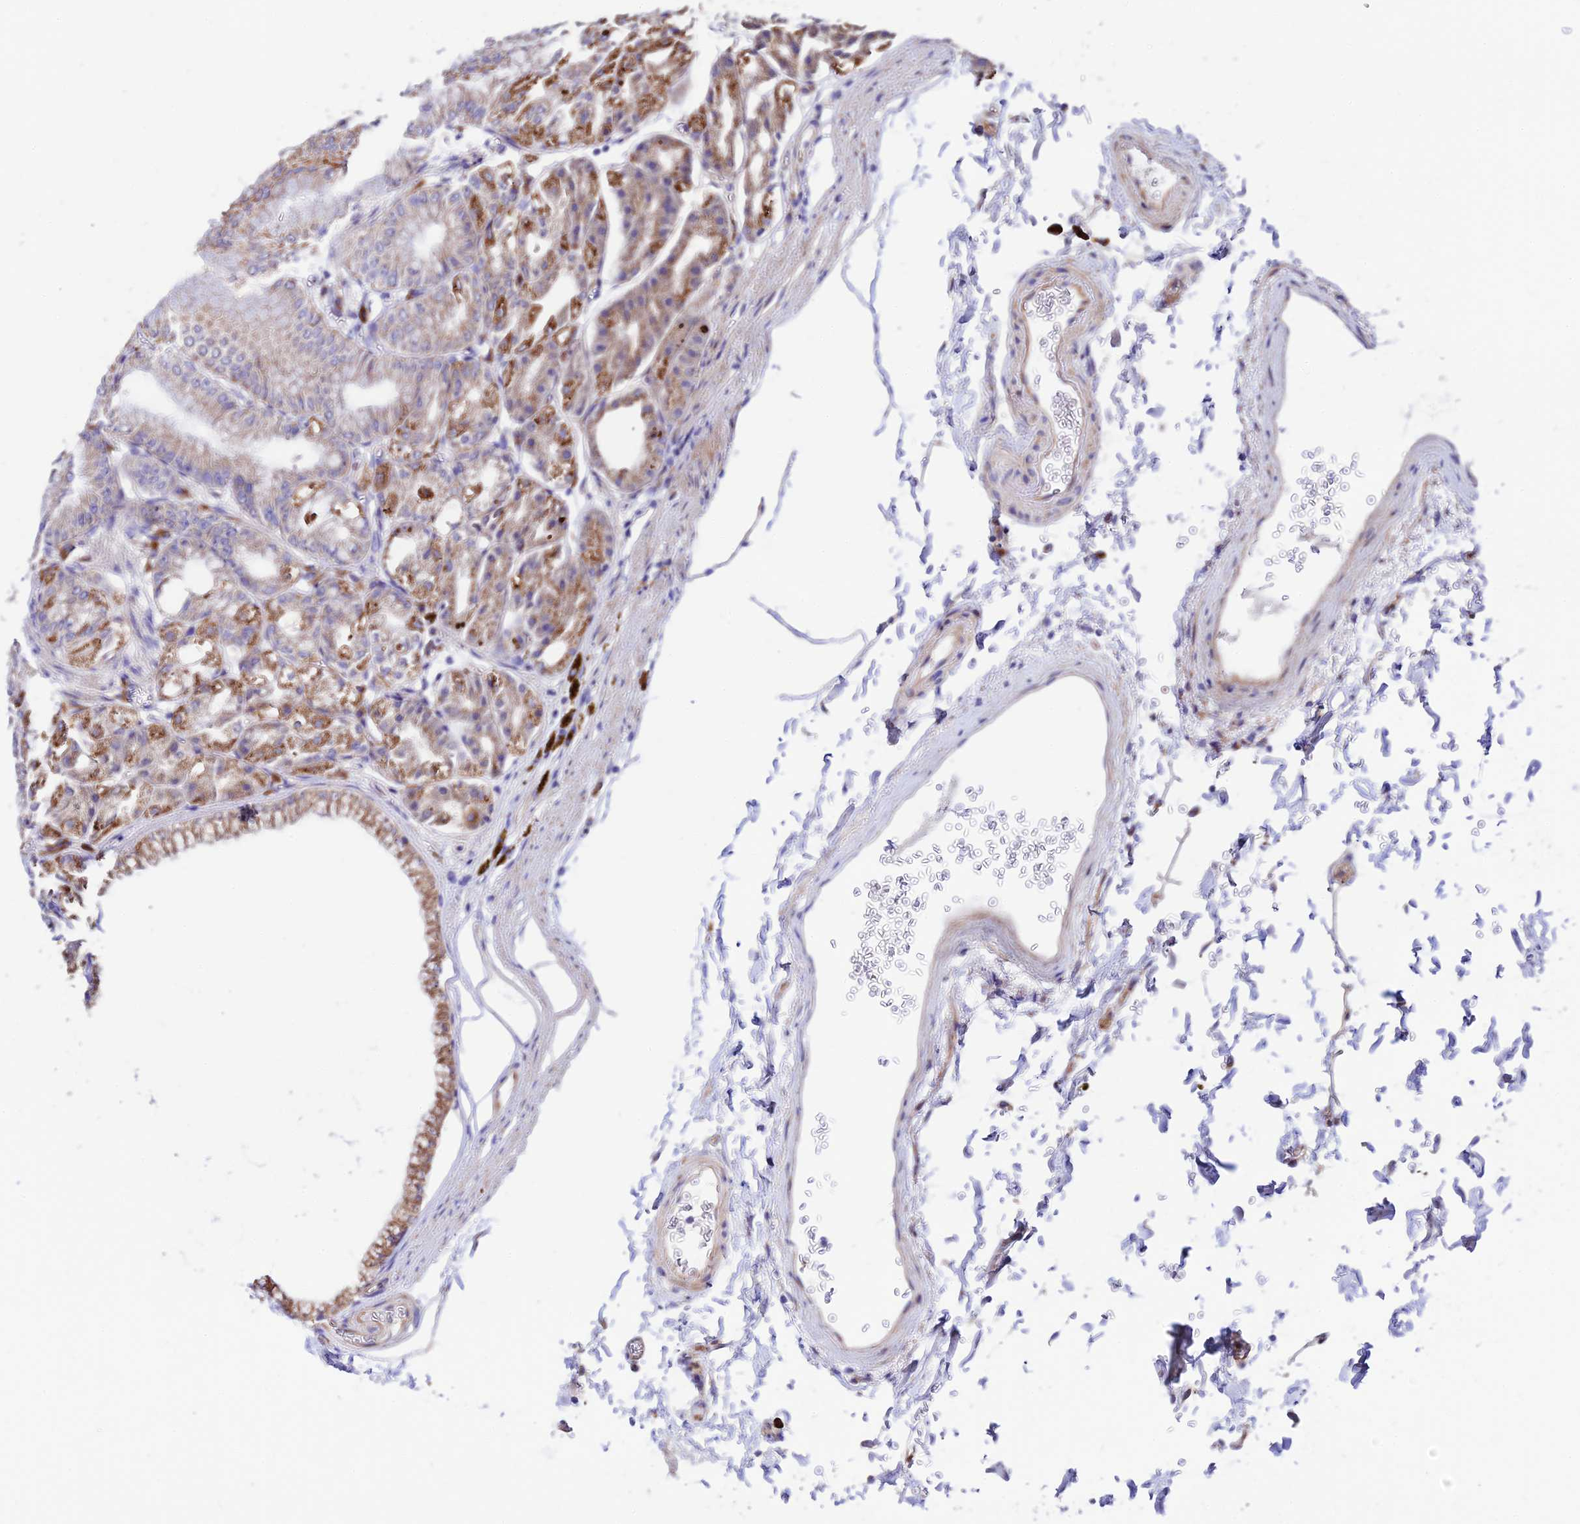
{"staining": {"intensity": "moderate", "quantity": ">75%", "location": "cytoplasmic/membranous"}, "tissue": "stomach", "cell_type": "Glandular cells", "image_type": "normal", "snomed": [{"axis": "morphology", "description": "Normal tissue, NOS"}, {"axis": "topography", "description": "Stomach, lower"}], "caption": "Immunohistochemical staining of normal human stomach reveals >75% levels of moderate cytoplasmic/membranous protein expression in about >75% of glandular cells.", "gene": "VPS13C", "patient": {"sex": "male", "age": 71}}